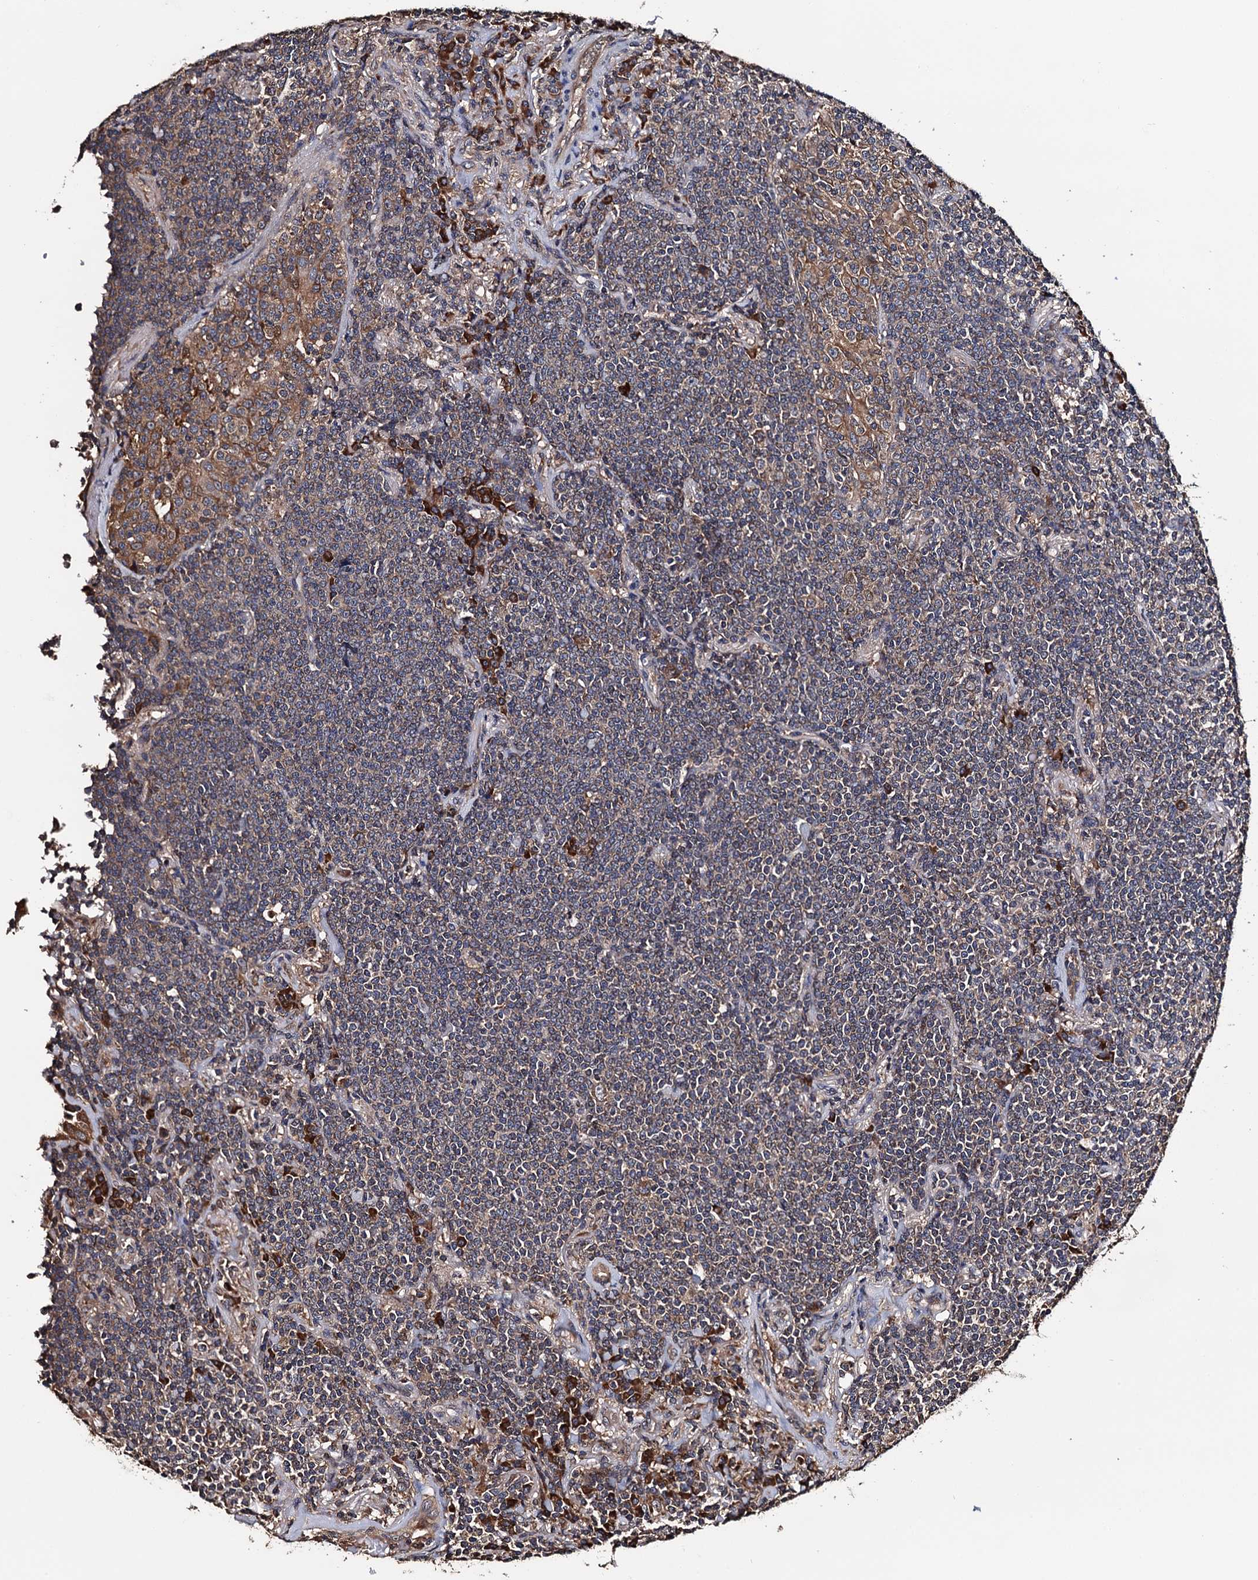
{"staining": {"intensity": "weak", "quantity": "25%-75%", "location": "cytoplasmic/membranous"}, "tissue": "lymphoma", "cell_type": "Tumor cells", "image_type": "cancer", "snomed": [{"axis": "morphology", "description": "Malignant lymphoma, non-Hodgkin's type, Low grade"}, {"axis": "topography", "description": "Lung"}], "caption": "Human lymphoma stained for a protein (brown) exhibits weak cytoplasmic/membranous positive positivity in approximately 25%-75% of tumor cells.", "gene": "RGS11", "patient": {"sex": "female", "age": 71}}